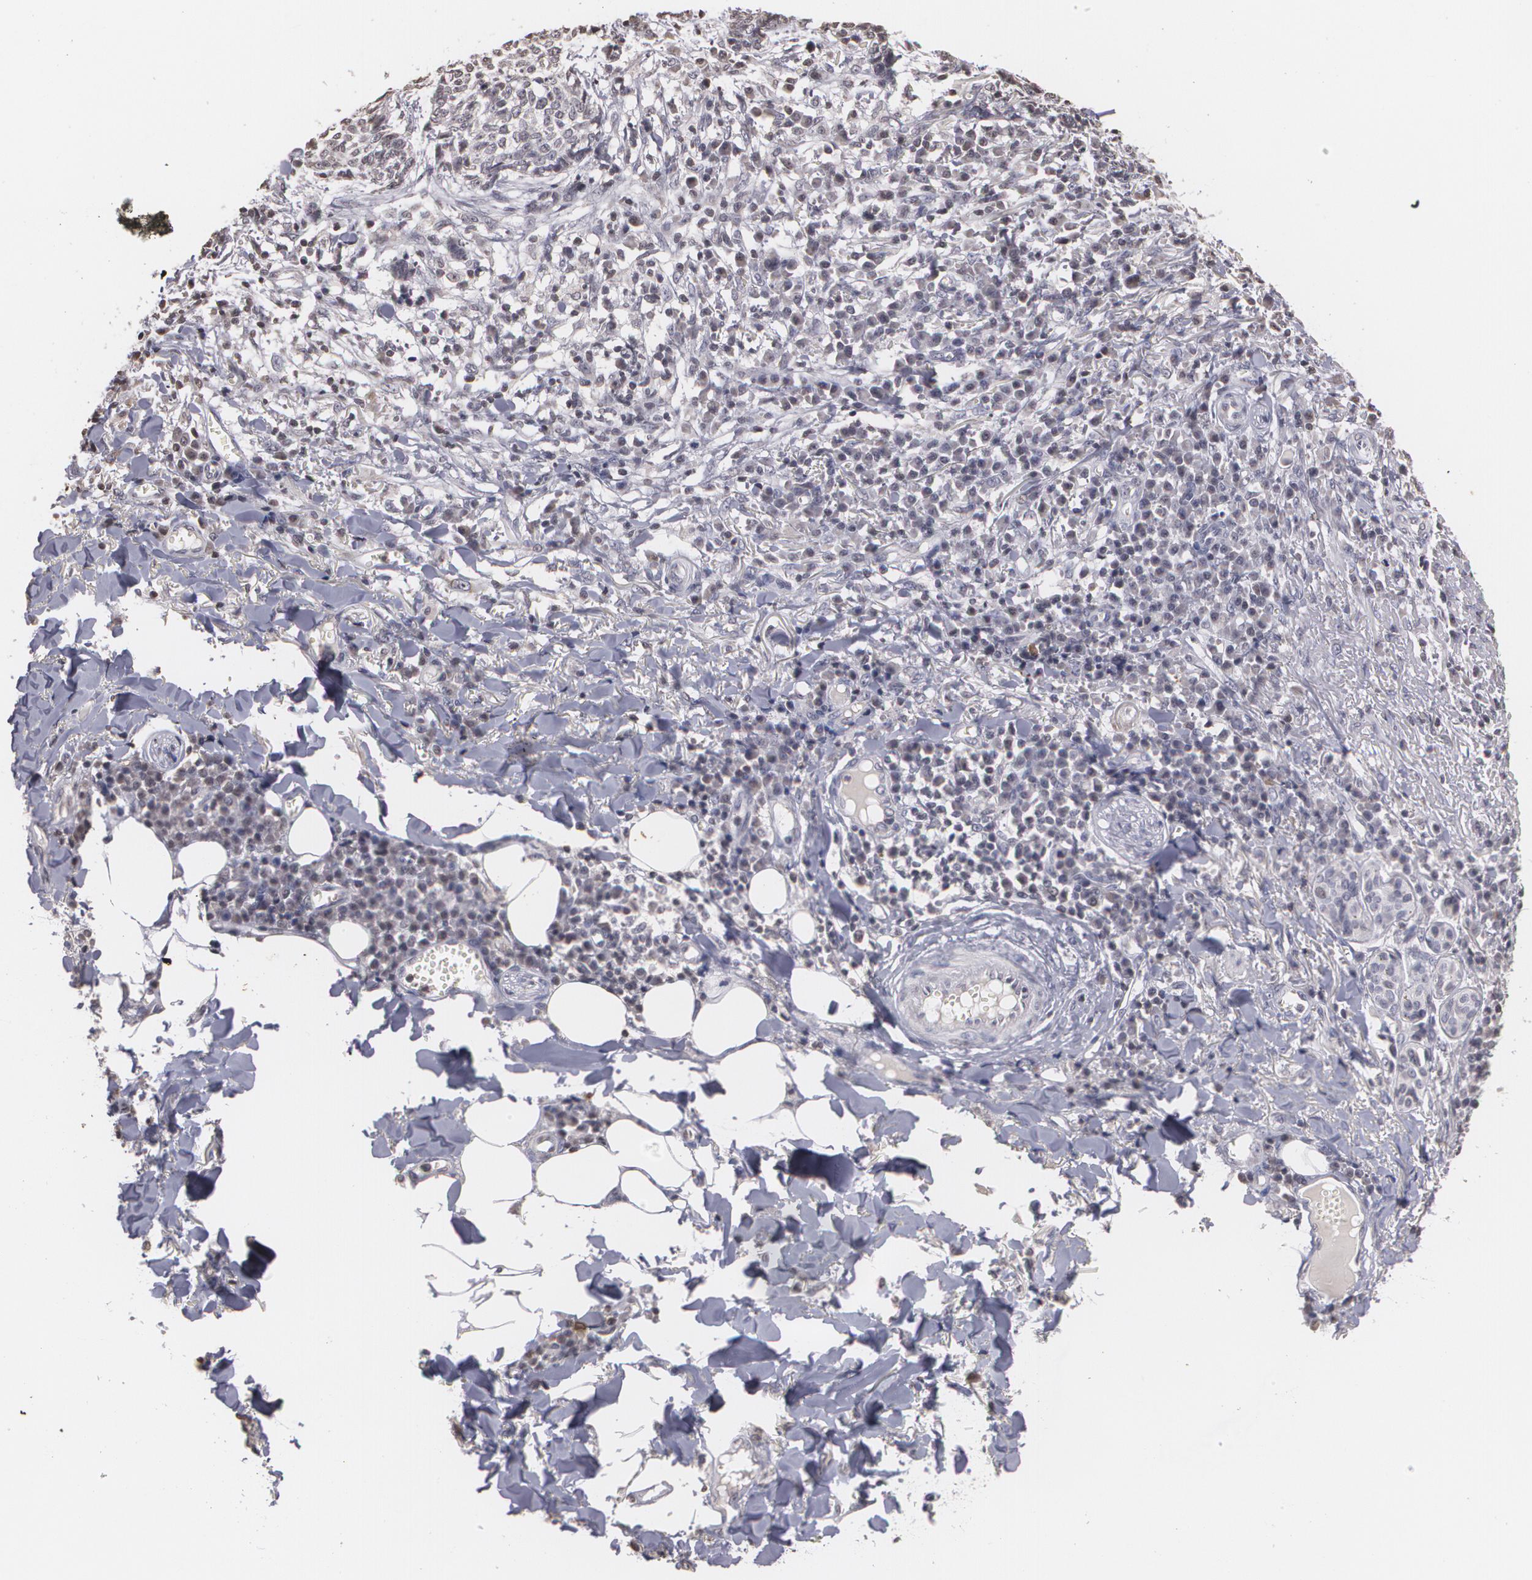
{"staining": {"intensity": "negative", "quantity": "none", "location": "none"}, "tissue": "skin cancer", "cell_type": "Tumor cells", "image_type": "cancer", "snomed": [{"axis": "morphology", "description": "Basal cell carcinoma"}, {"axis": "topography", "description": "Skin"}], "caption": "This is an IHC image of human skin cancer (basal cell carcinoma). There is no positivity in tumor cells.", "gene": "THRB", "patient": {"sex": "female", "age": 89}}